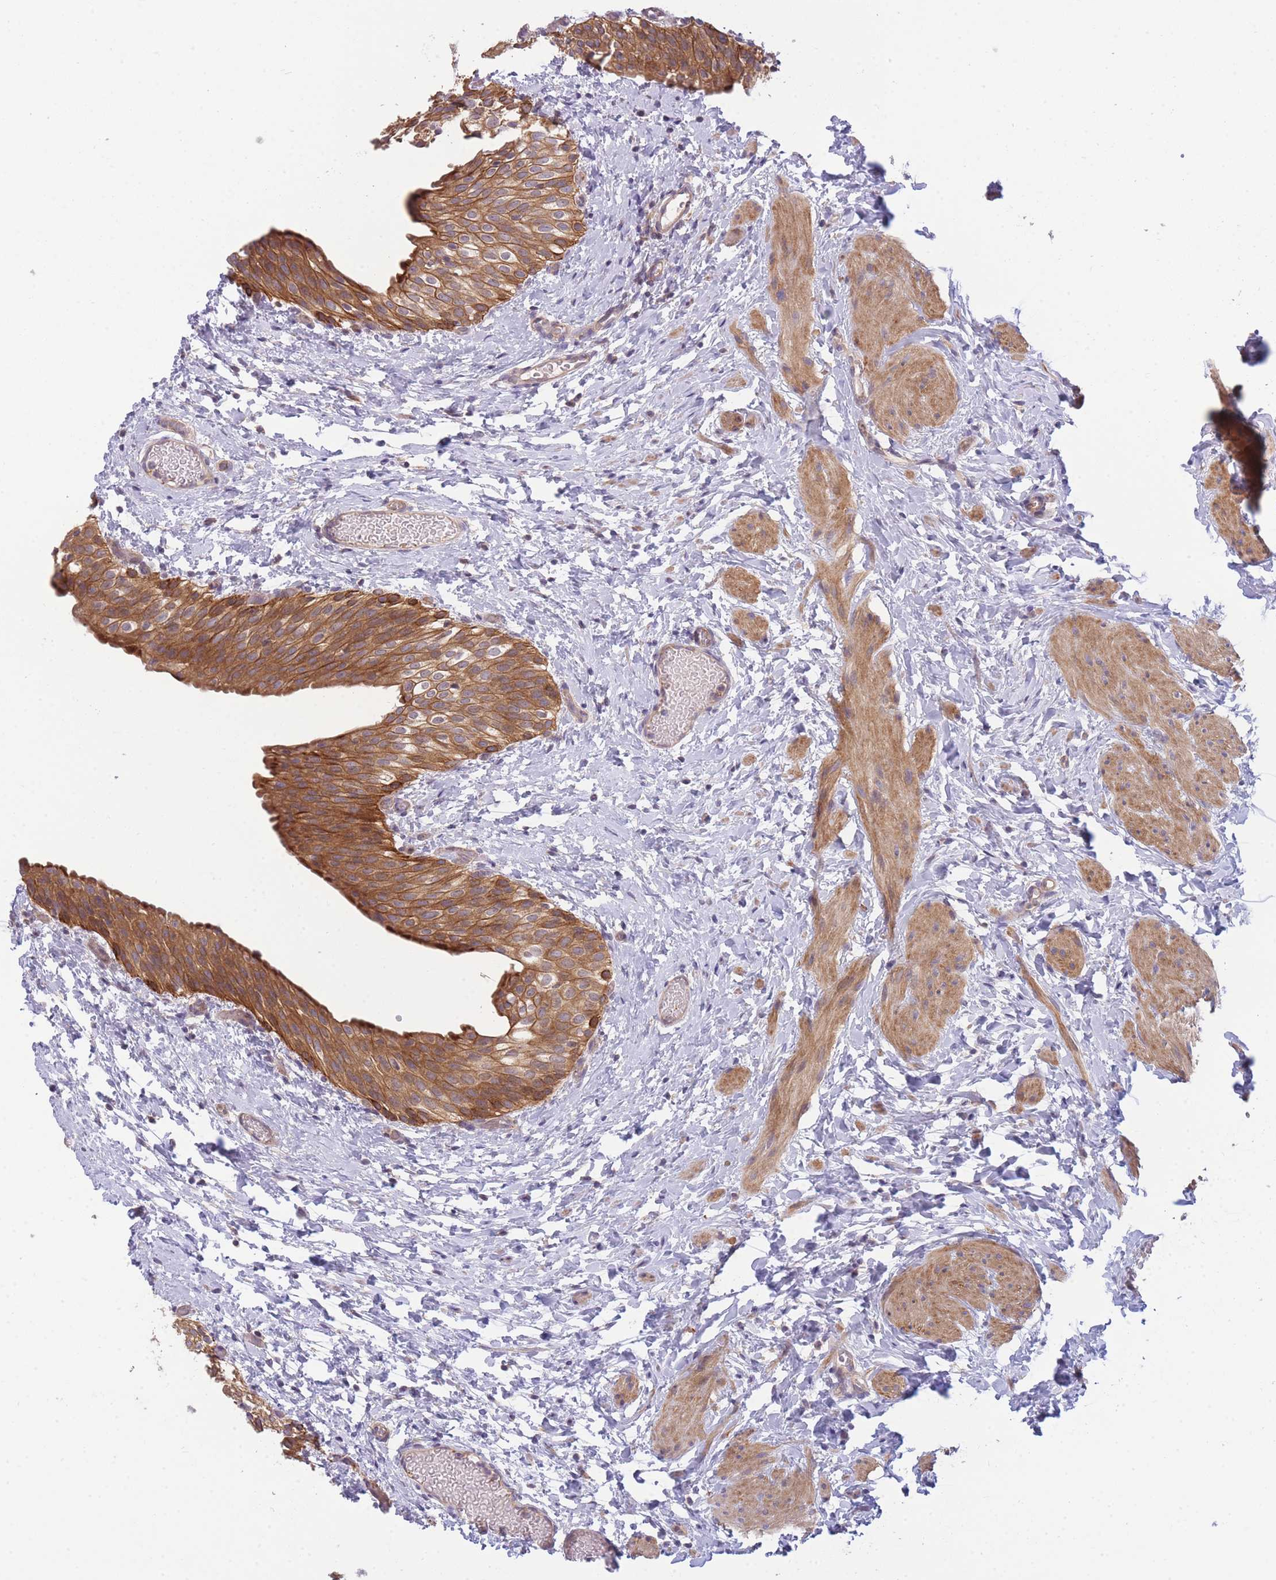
{"staining": {"intensity": "moderate", "quantity": ">75%", "location": "cytoplasmic/membranous"}, "tissue": "urinary bladder", "cell_type": "Urothelial cells", "image_type": "normal", "snomed": [{"axis": "morphology", "description": "Normal tissue, NOS"}, {"axis": "topography", "description": "Urinary bladder"}], "caption": "Immunohistochemical staining of unremarkable human urinary bladder reveals >75% levels of moderate cytoplasmic/membranous protein expression in approximately >75% of urothelial cells. Nuclei are stained in blue.", "gene": "PFDN6", "patient": {"sex": "male", "age": 1}}